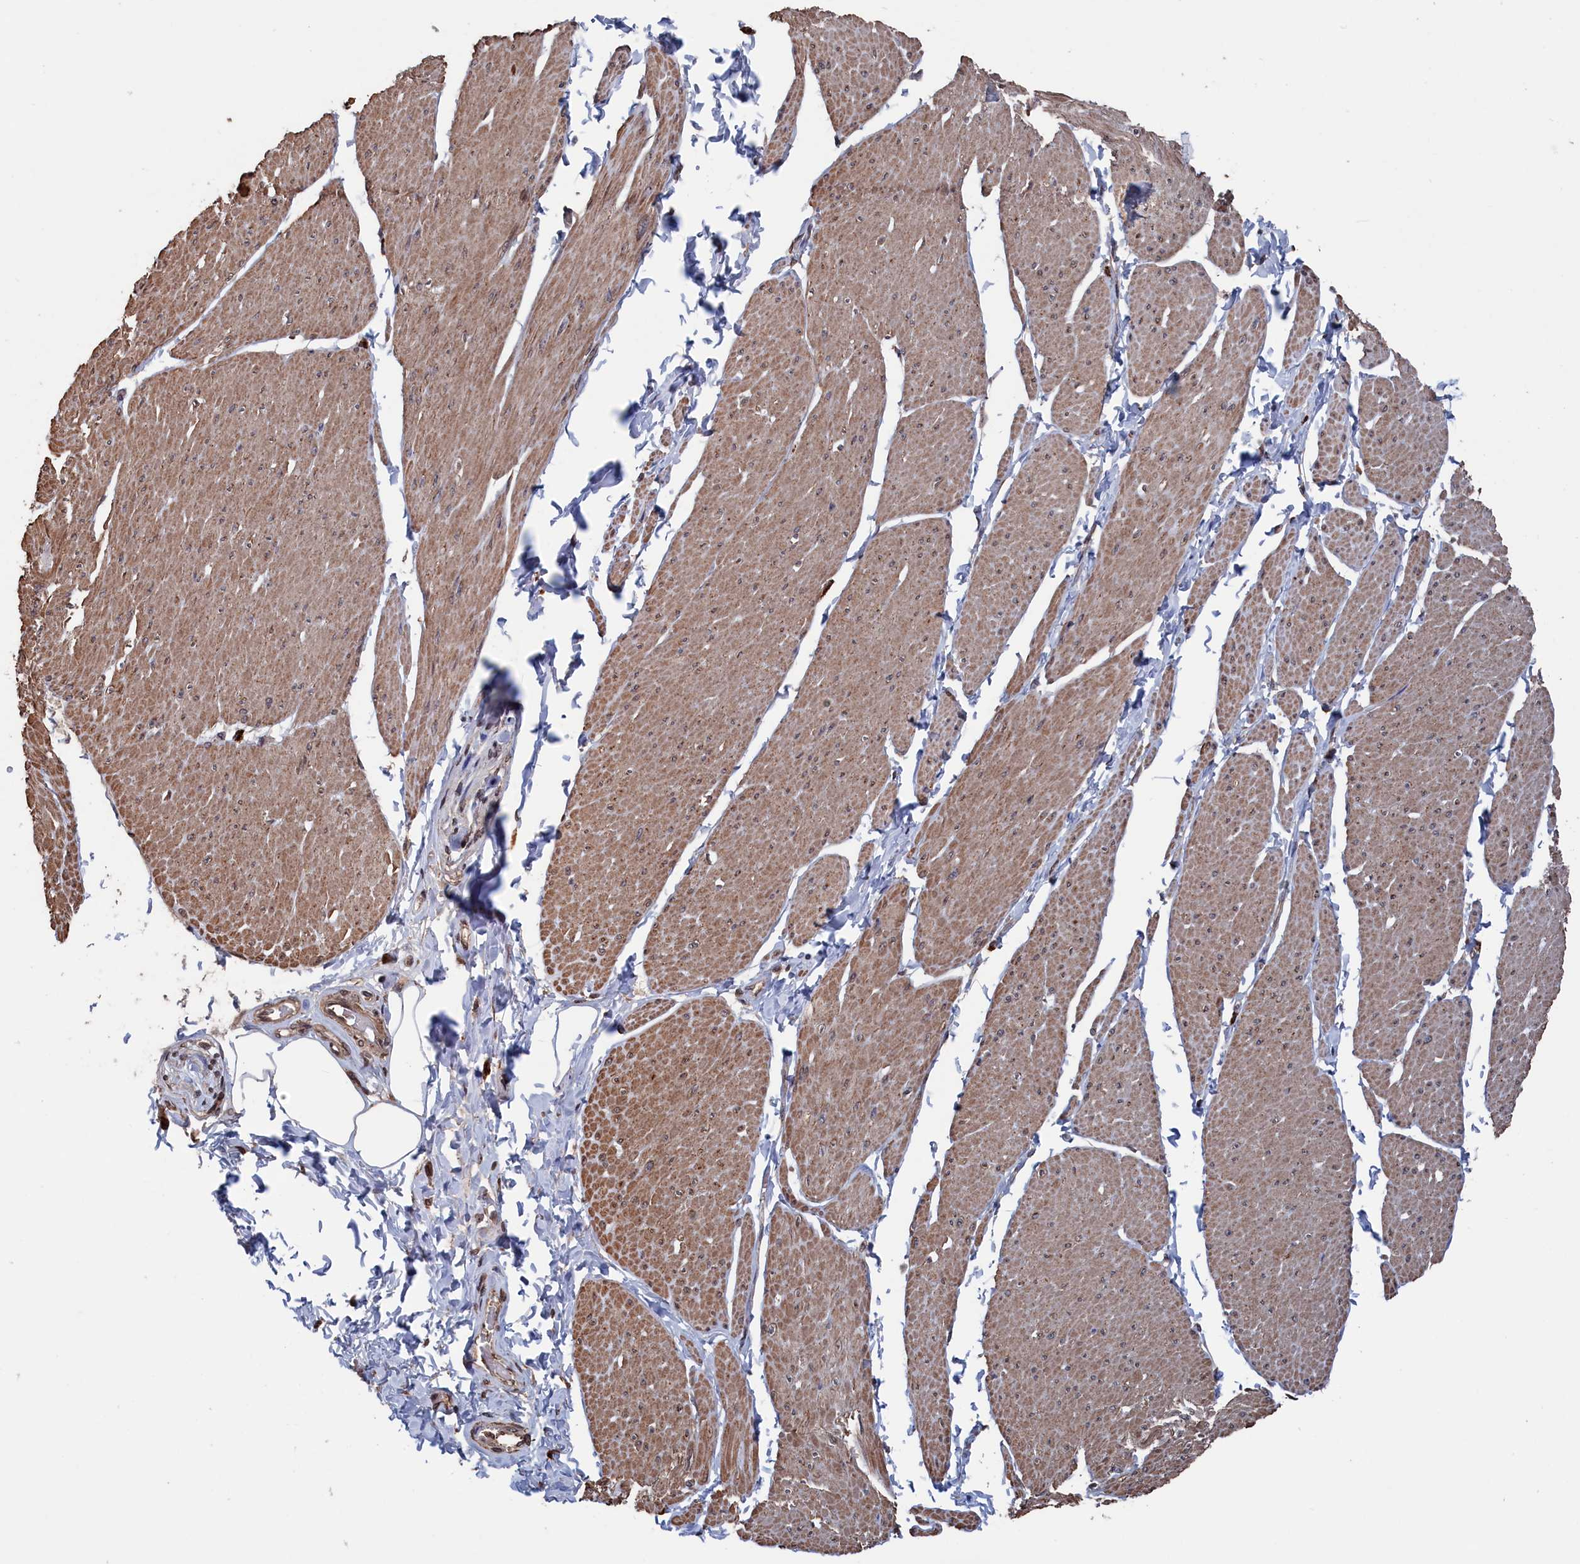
{"staining": {"intensity": "moderate", "quantity": ">75%", "location": "cytoplasmic/membranous"}, "tissue": "smooth muscle", "cell_type": "Smooth muscle cells", "image_type": "normal", "snomed": [{"axis": "morphology", "description": "Urothelial carcinoma, High grade"}, {"axis": "topography", "description": "Urinary bladder"}], "caption": "Approximately >75% of smooth muscle cells in normal smooth muscle reveal moderate cytoplasmic/membranous protein expression as visualized by brown immunohistochemical staining.", "gene": "PDE12", "patient": {"sex": "male", "age": 46}}